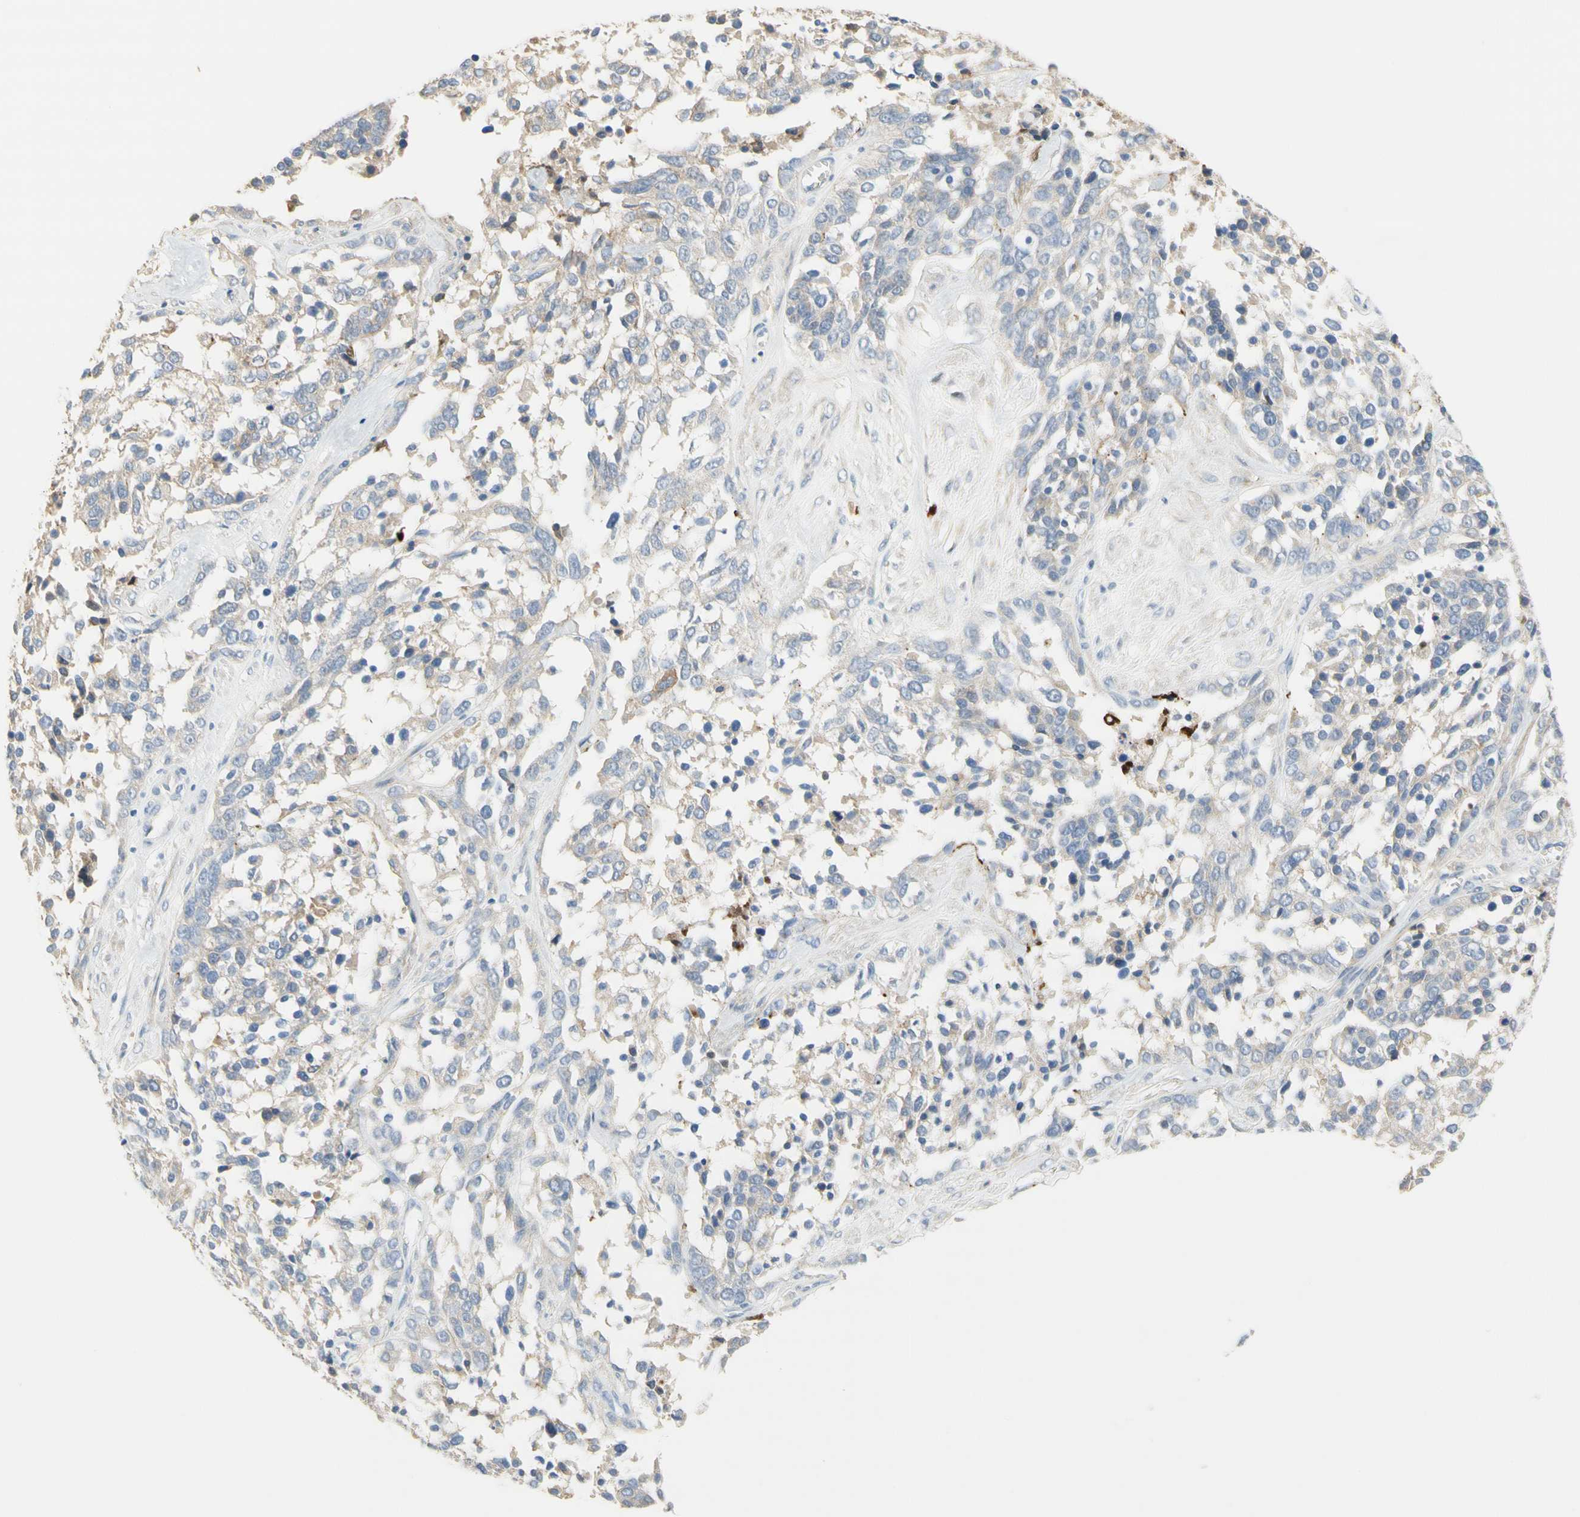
{"staining": {"intensity": "weak", "quantity": "25%-75%", "location": "cytoplasmic/membranous"}, "tissue": "ovarian cancer", "cell_type": "Tumor cells", "image_type": "cancer", "snomed": [{"axis": "morphology", "description": "Cystadenocarcinoma, serous, NOS"}, {"axis": "topography", "description": "Ovary"}], "caption": "Protein staining displays weak cytoplasmic/membranous staining in about 25%-75% of tumor cells in serous cystadenocarcinoma (ovarian). (Brightfield microscopy of DAB IHC at high magnification).", "gene": "NECTIN4", "patient": {"sex": "female", "age": 44}}